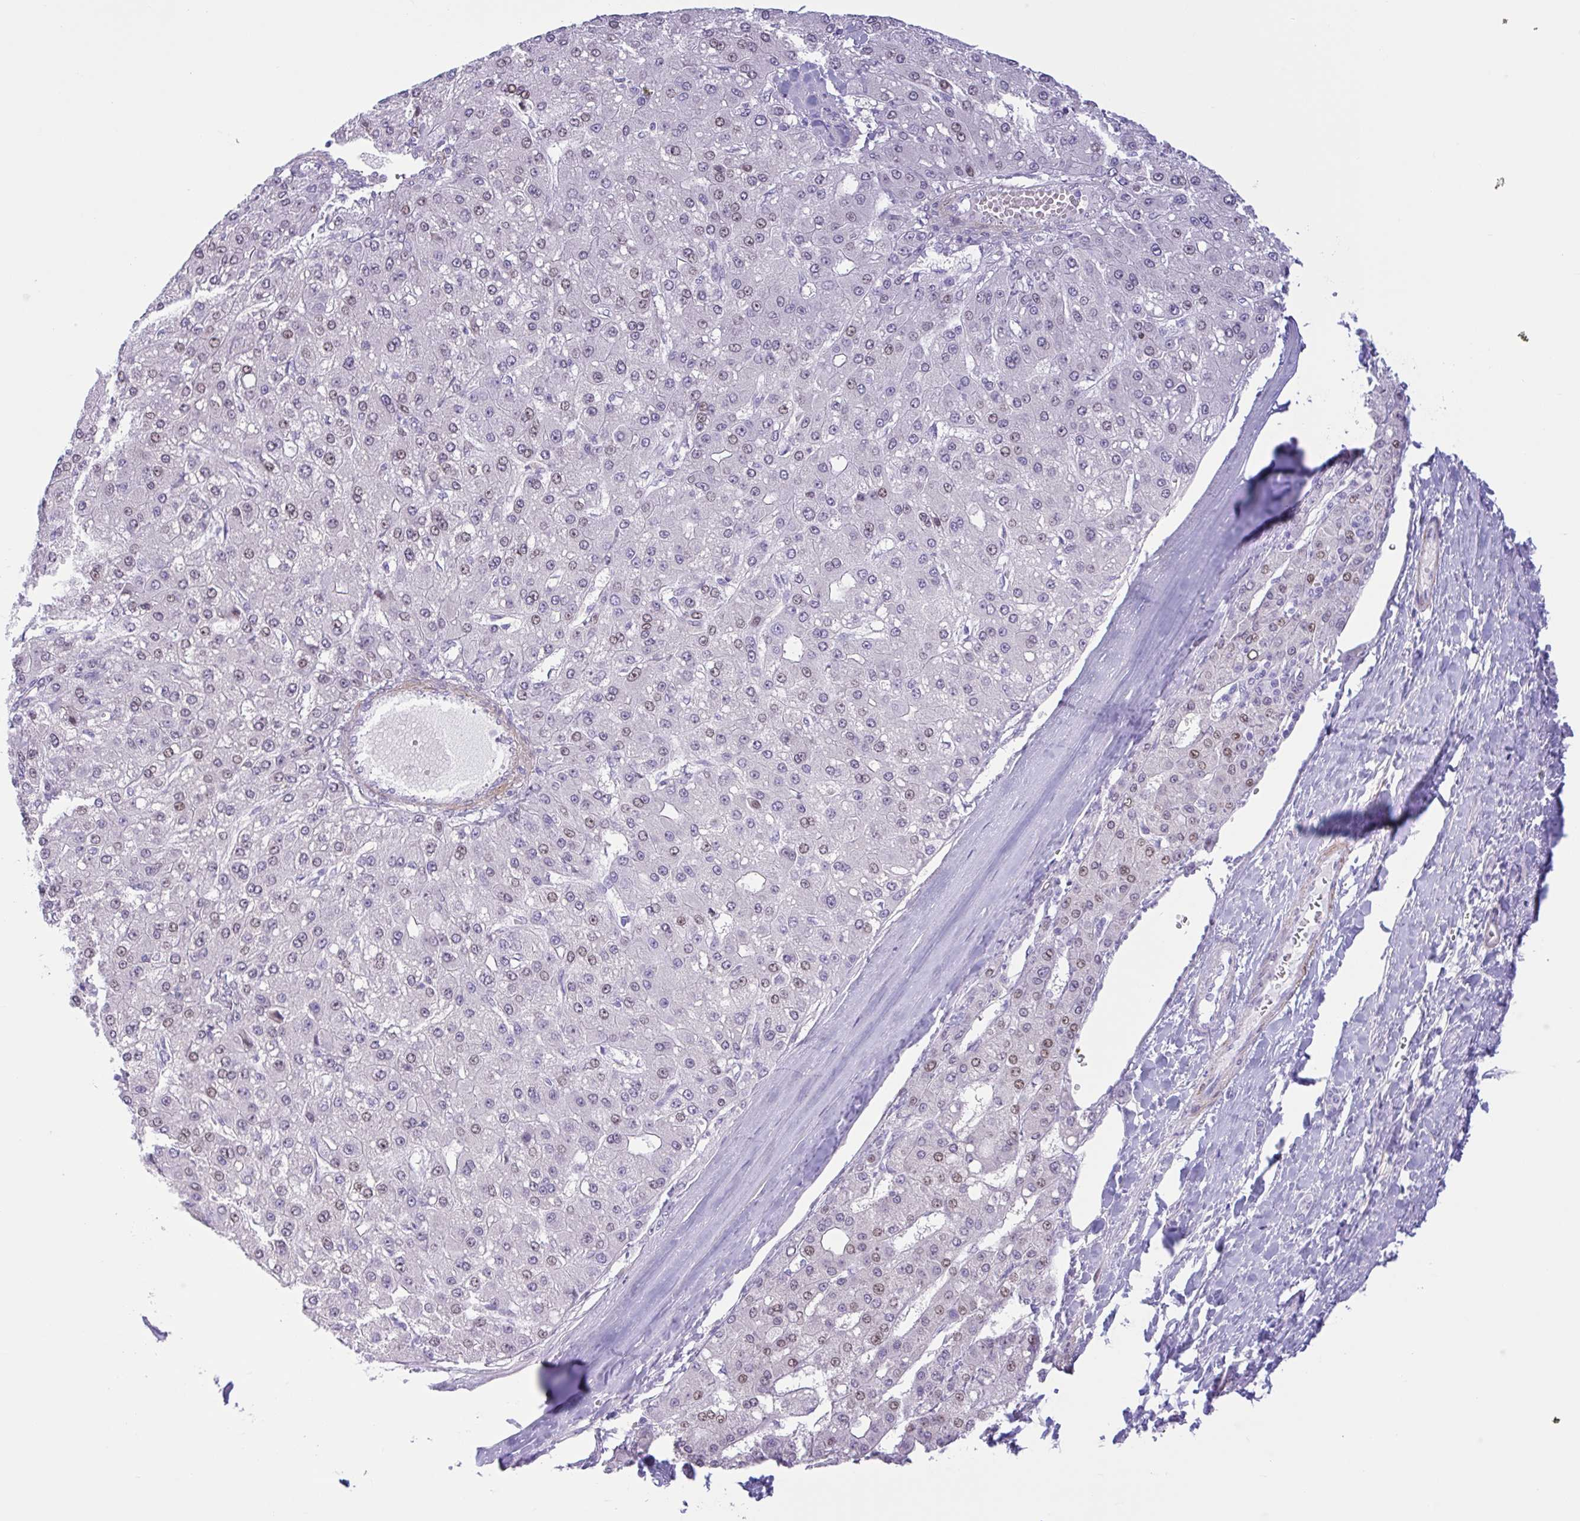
{"staining": {"intensity": "weak", "quantity": "25%-75%", "location": "nuclear"}, "tissue": "liver cancer", "cell_type": "Tumor cells", "image_type": "cancer", "snomed": [{"axis": "morphology", "description": "Carcinoma, Hepatocellular, NOS"}, {"axis": "topography", "description": "Liver"}], "caption": "Protein staining demonstrates weak nuclear positivity in about 25%-75% of tumor cells in liver cancer (hepatocellular carcinoma).", "gene": "AHCYL2", "patient": {"sex": "male", "age": 67}}